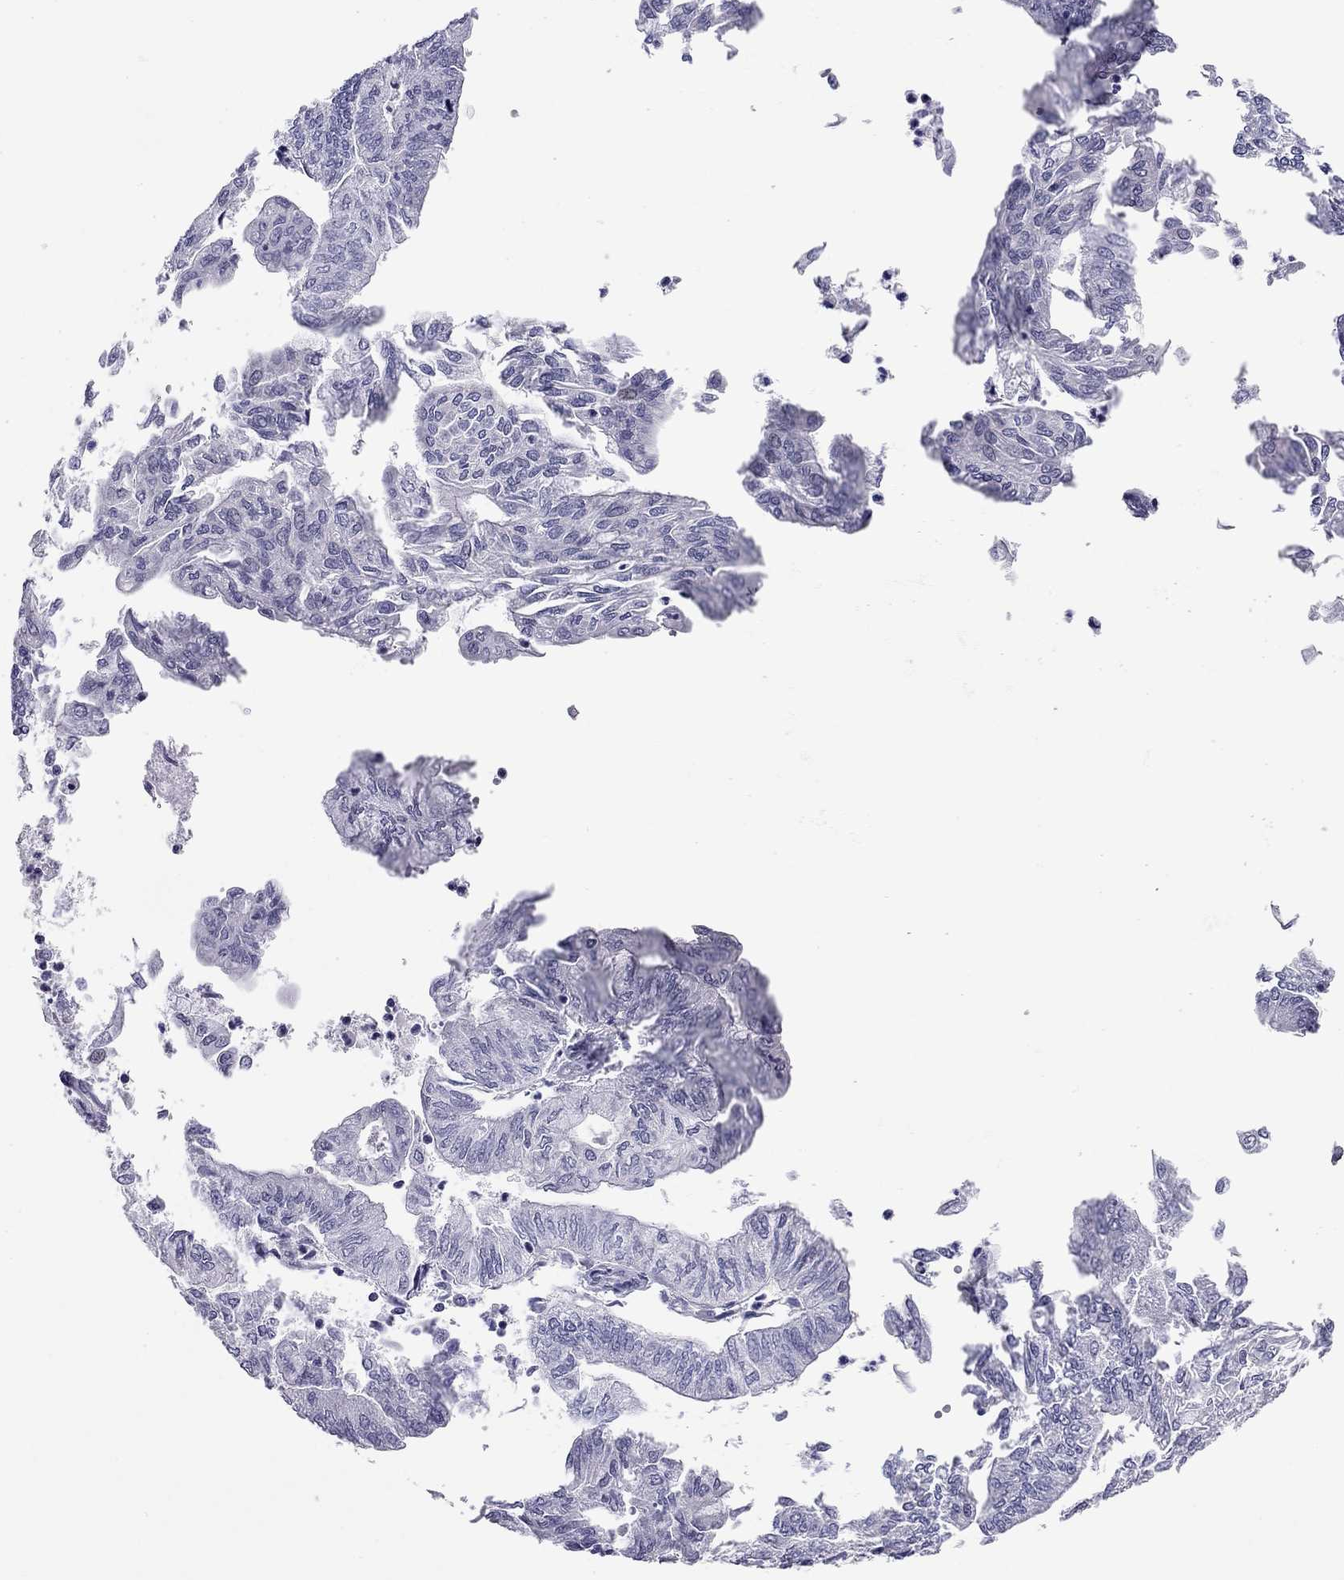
{"staining": {"intensity": "negative", "quantity": "none", "location": "none"}, "tissue": "endometrial cancer", "cell_type": "Tumor cells", "image_type": "cancer", "snomed": [{"axis": "morphology", "description": "Adenocarcinoma, NOS"}, {"axis": "topography", "description": "Endometrium"}], "caption": "High power microscopy image of an IHC image of endometrial cancer, revealing no significant expression in tumor cells.", "gene": "DOT1L", "patient": {"sex": "female", "age": 59}}